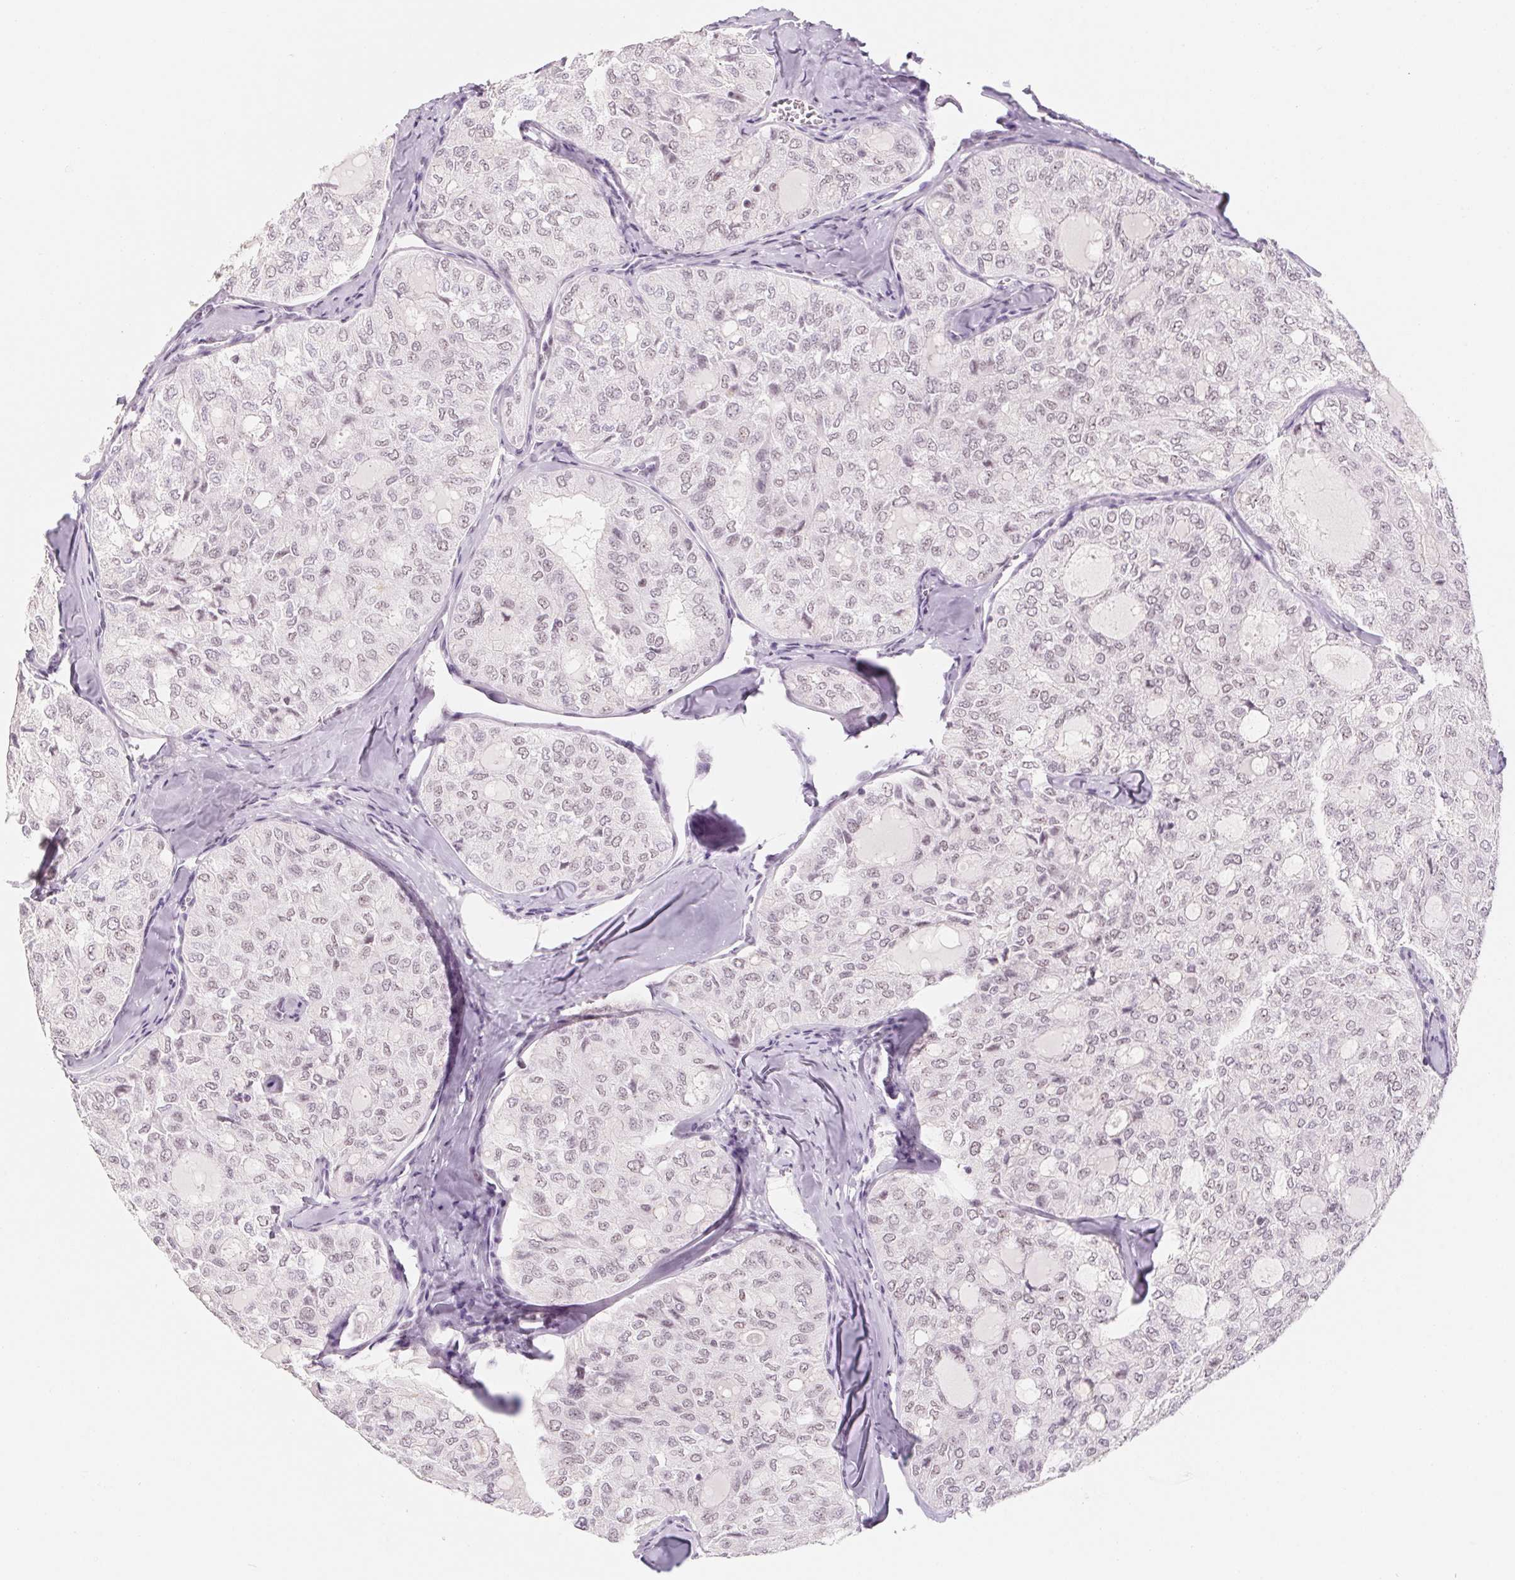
{"staining": {"intensity": "weak", "quantity": "25%-75%", "location": "nuclear"}, "tissue": "thyroid cancer", "cell_type": "Tumor cells", "image_type": "cancer", "snomed": [{"axis": "morphology", "description": "Follicular adenoma carcinoma, NOS"}, {"axis": "topography", "description": "Thyroid gland"}], "caption": "Protein expression analysis of thyroid cancer reveals weak nuclear expression in approximately 25%-75% of tumor cells.", "gene": "ZIC4", "patient": {"sex": "male", "age": 75}}